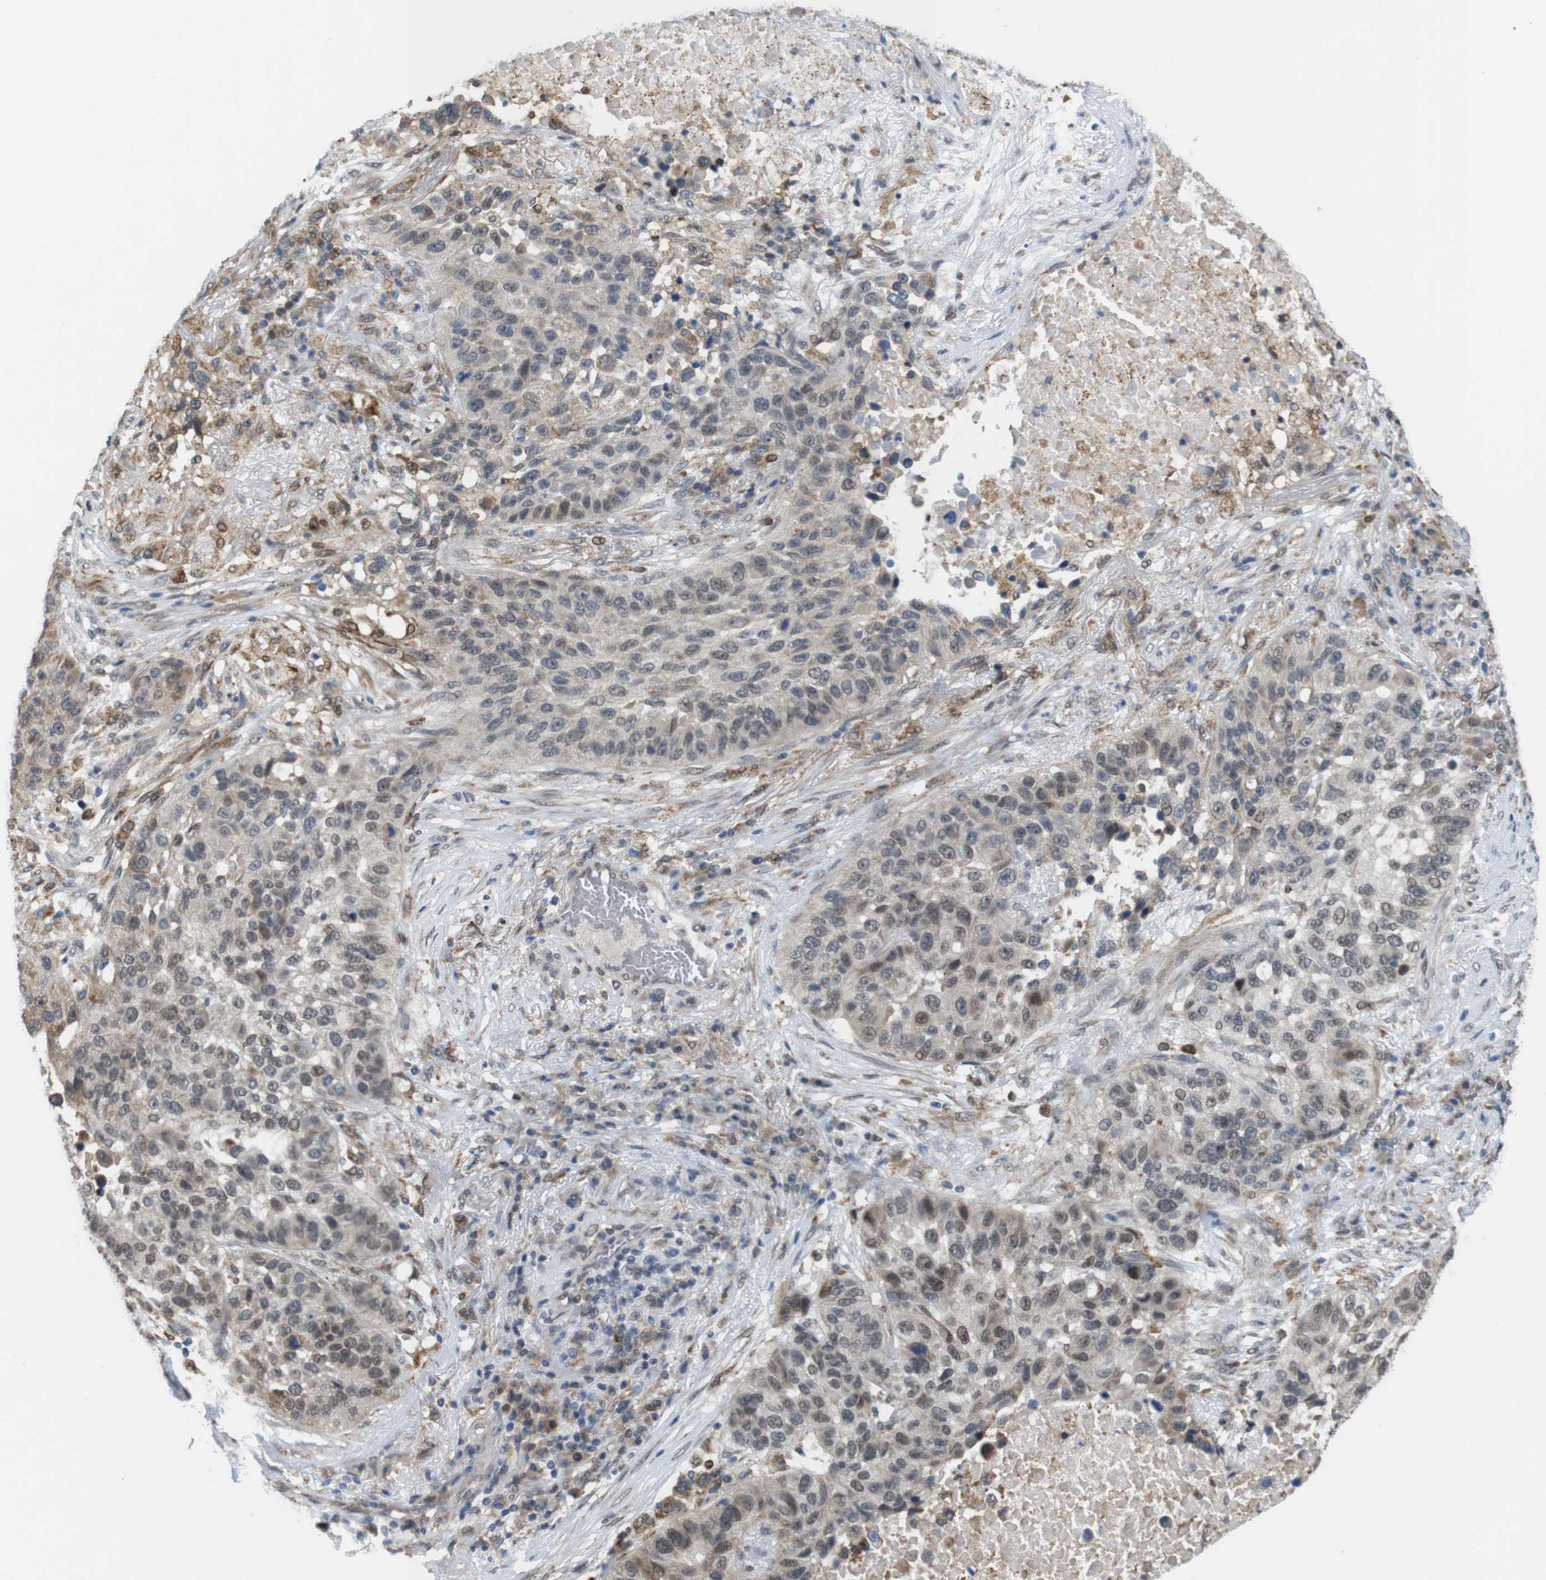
{"staining": {"intensity": "weak", "quantity": ">75%", "location": "cytoplasmic/membranous,nuclear"}, "tissue": "lung cancer", "cell_type": "Tumor cells", "image_type": "cancer", "snomed": [{"axis": "morphology", "description": "Squamous cell carcinoma, NOS"}, {"axis": "topography", "description": "Lung"}], "caption": "This micrograph exhibits immunohistochemistry (IHC) staining of squamous cell carcinoma (lung), with low weak cytoplasmic/membranous and nuclear staining in about >75% of tumor cells.", "gene": "PNMA8A", "patient": {"sex": "male", "age": 57}}